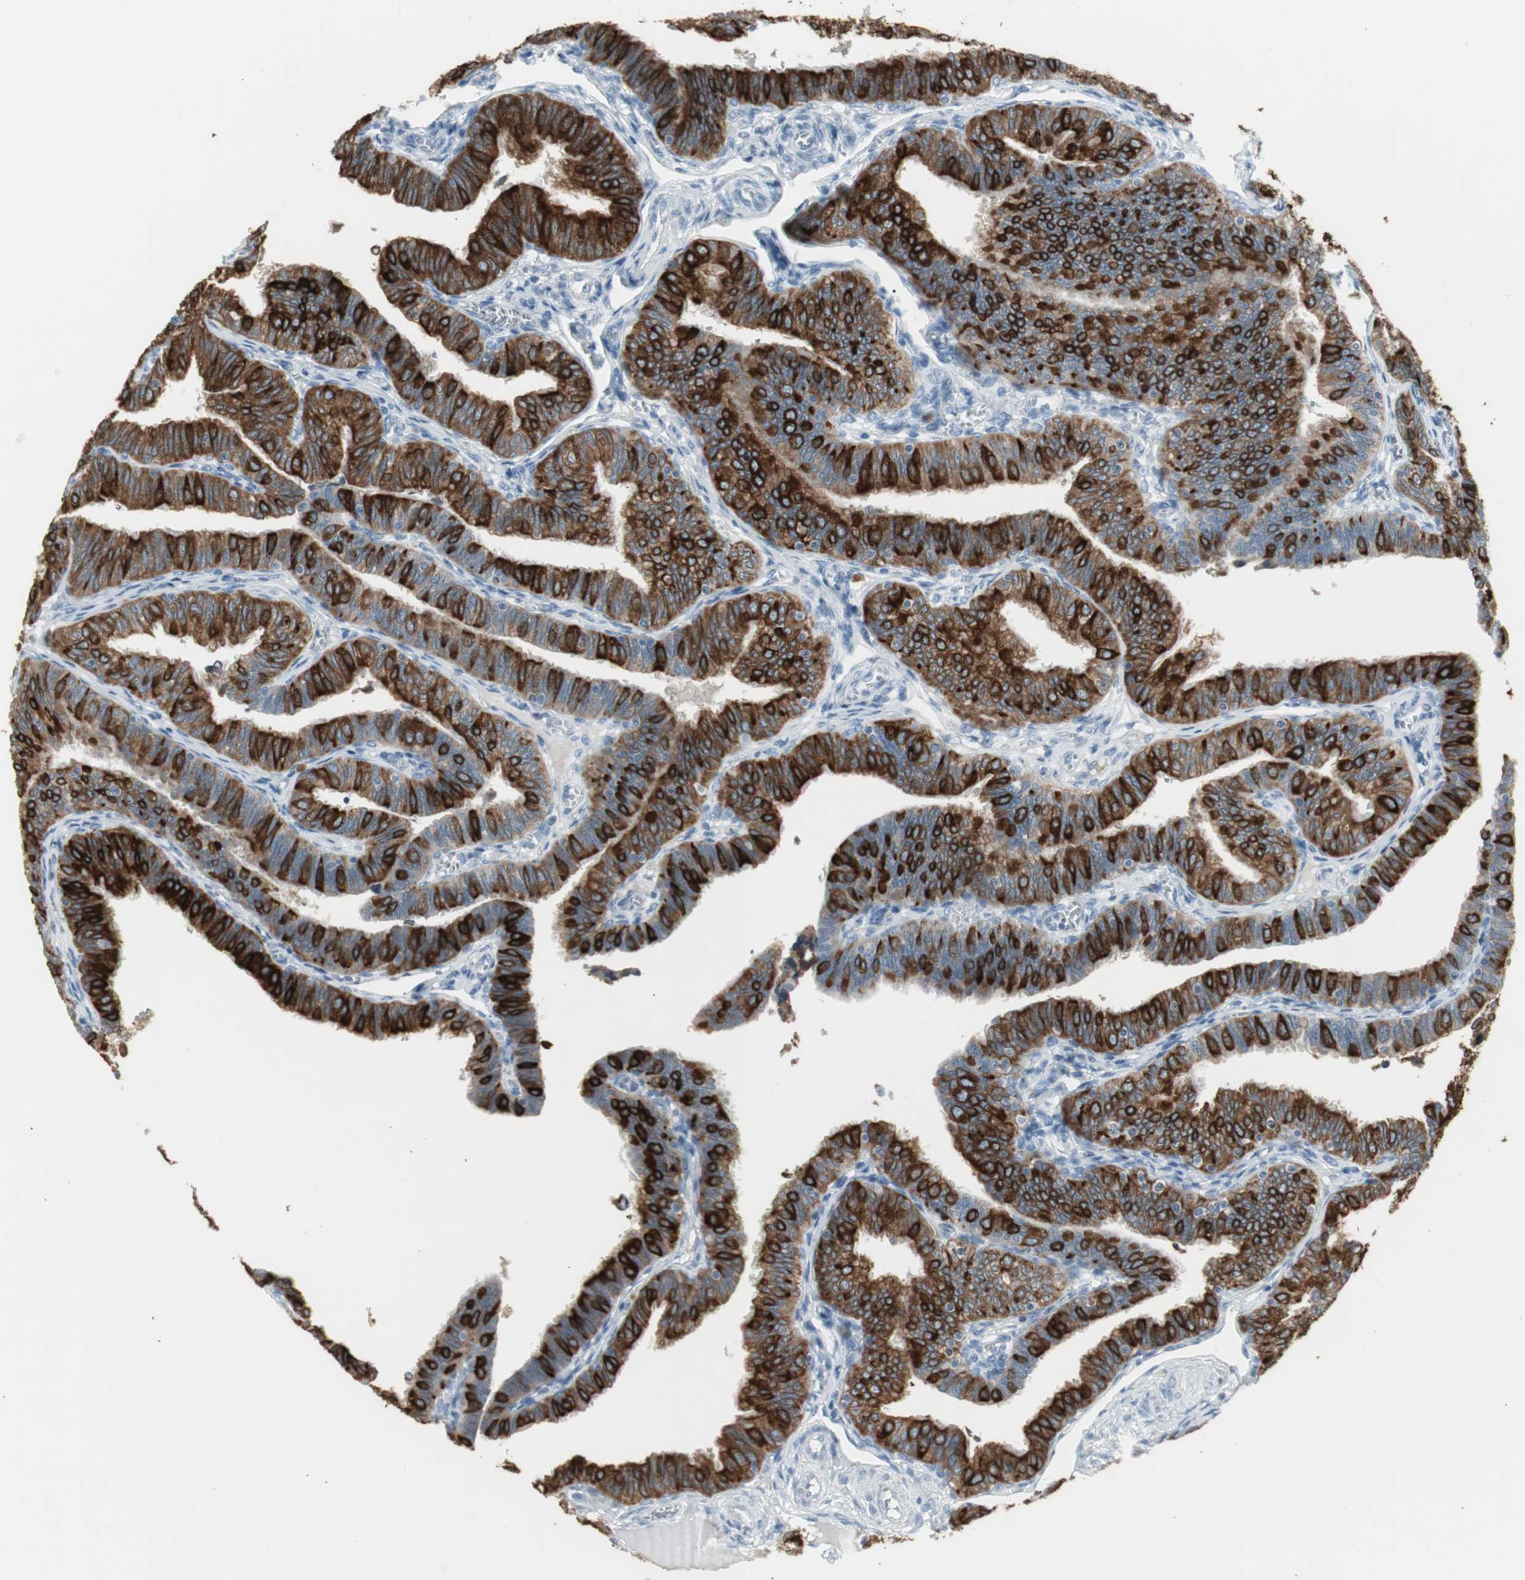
{"staining": {"intensity": "strong", "quantity": ">75%", "location": "cytoplasmic/membranous"}, "tissue": "fallopian tube", "cell_type": "Glandular cells", "image_type": "normal", "snomed": [{"axis": "morphology", "description": "Normal tissue, NOS"}, {"axis": "topography", "description": "Fallopian tube"}], "caption": "Fallopian tube stained for a protein (brown) demonstrates strong cytoplasmic/membranous positive staining in about >75% of glandular cells.", "gene": "AGR2", "patient": {"sex": "female", "age": 46}}